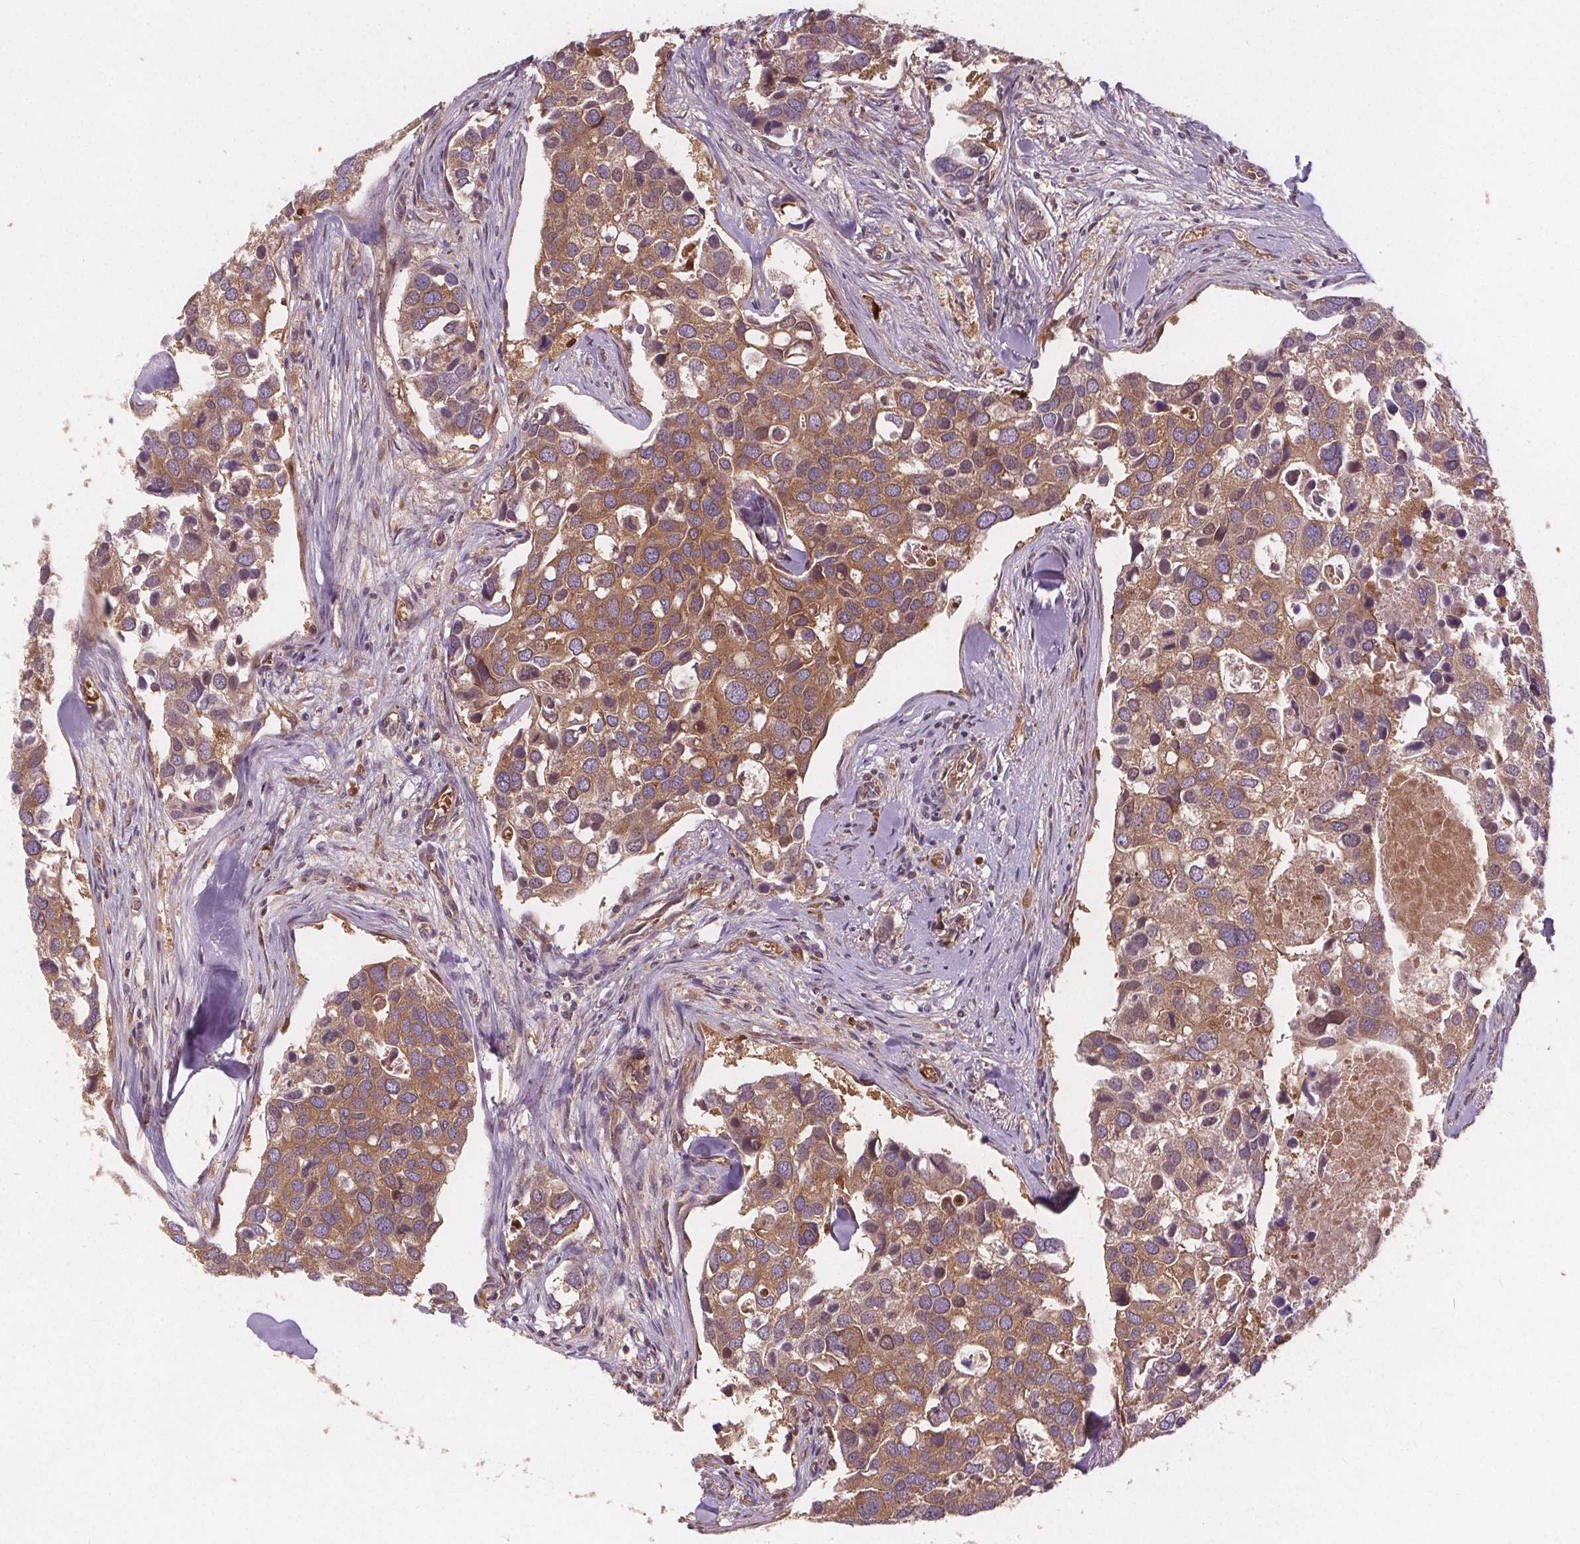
{"staining": {"intensity": "moderate", "quantity": ">75%", "location": "cytoplasmic/membranous"}, "tissue": "breast cancer", "cell_type": "Tumor cells", "image_type": "cancer", "snomed": [{"axis": "morphology", "description": "Duct carcinoma"}, {"axis": "topography", "description": "Breast"}], "caption": "This is an image of IHC staining of invasive ductal carcinoma (breast), which shows moderate expression in the cytoplasmic/membranous of tumor cells.", "gene": "EIF3D", "patient": {"sex": "female", "age": 83}}